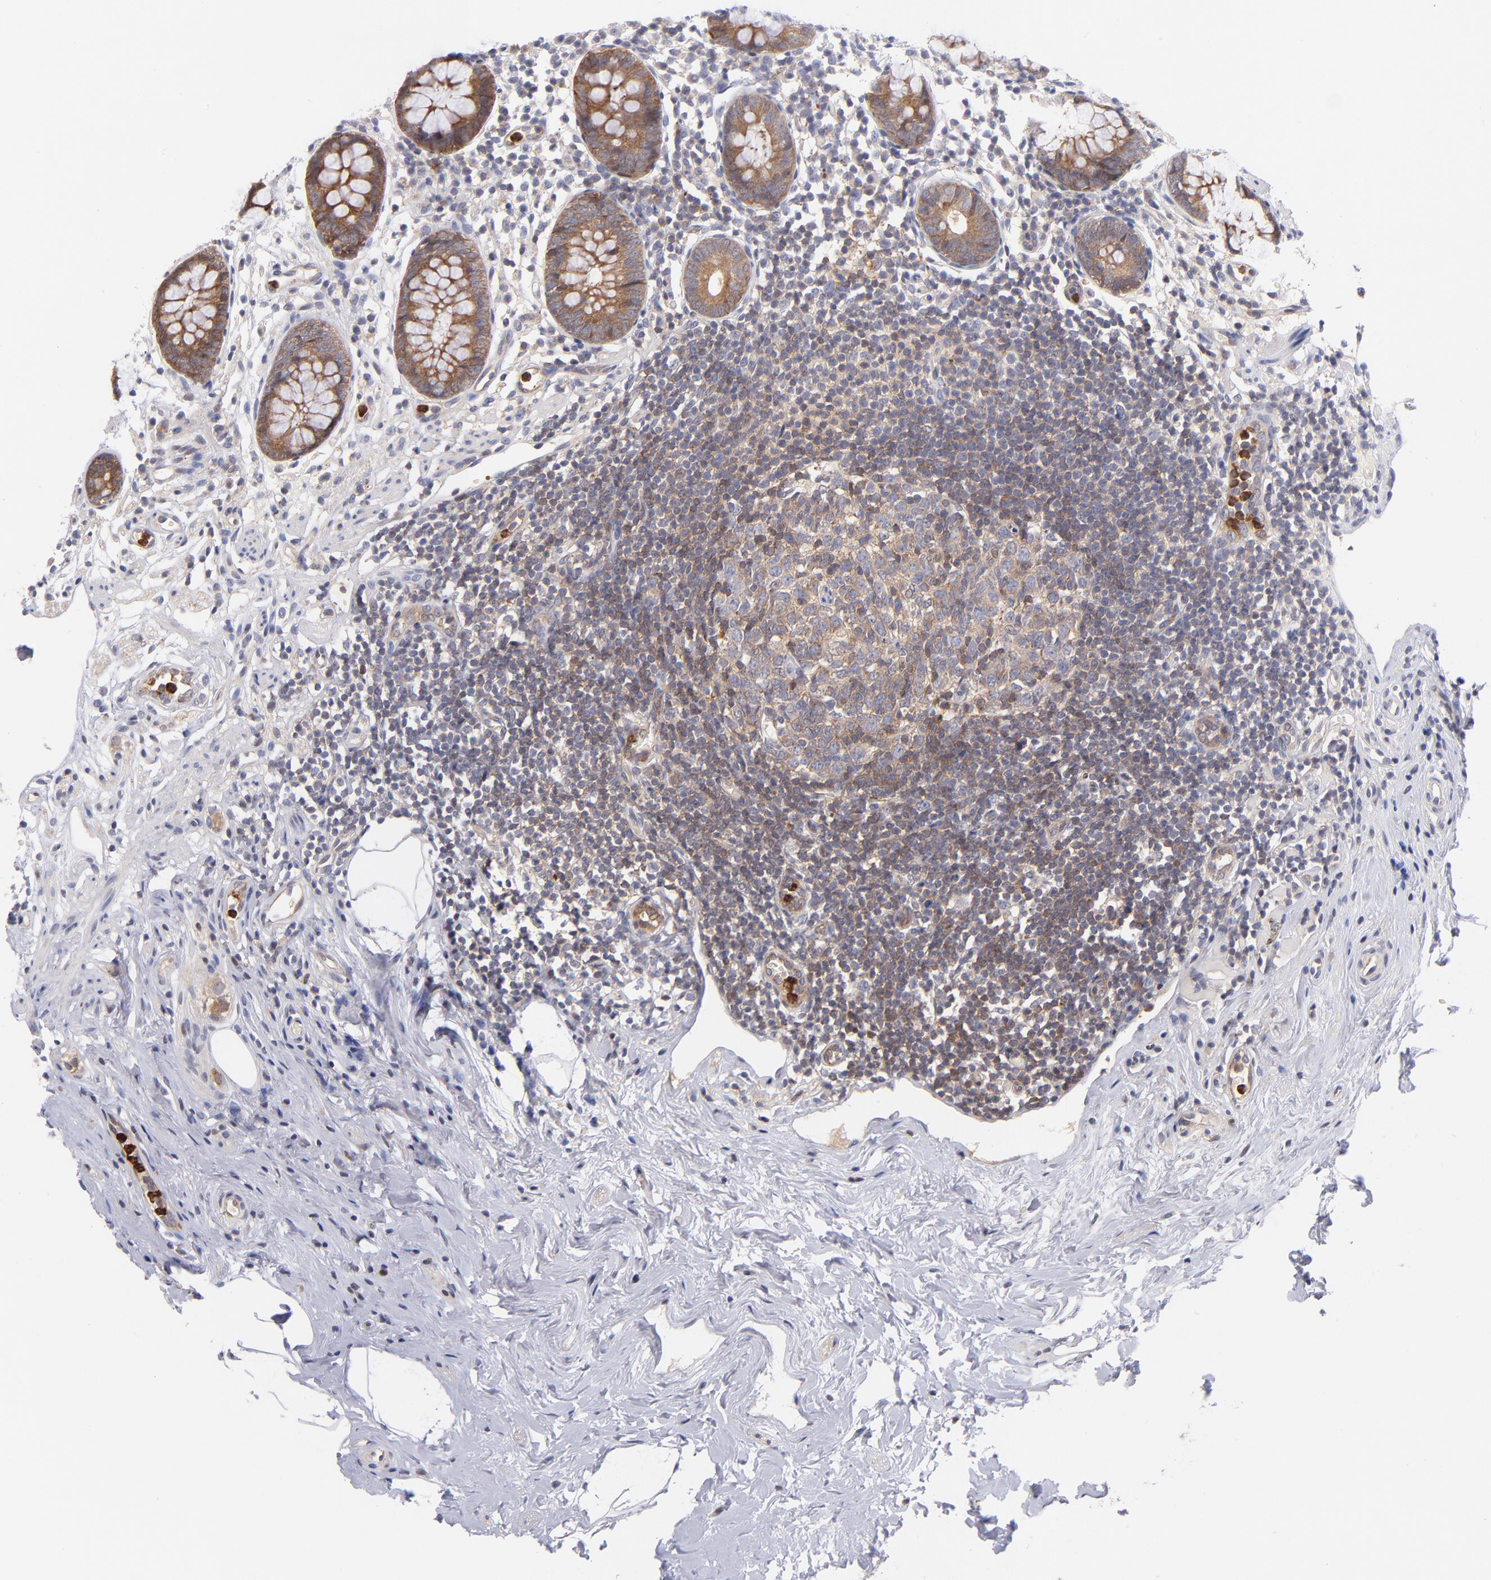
{"staining": {"intensity": "strong", "quantity": ">75%", "location": "cytoplasmic/membranous,nuclear"}, "tissue": "appendix", "cell_type": "Glandular cells", "image_type": "normal", "snomed": [{"axis": "morphology", "description": "Normal tissue, NOS"}, {"axis": "topography", "description": "Appendix"}], "caption": "Human appendix stained with a brown dye displays strong cytoplasmic/membranous,nuclear positive positivity in approximately >75% of glandular cells.", "gene": "YWHAB", "patient": {"sex": "male", "age": 38}}